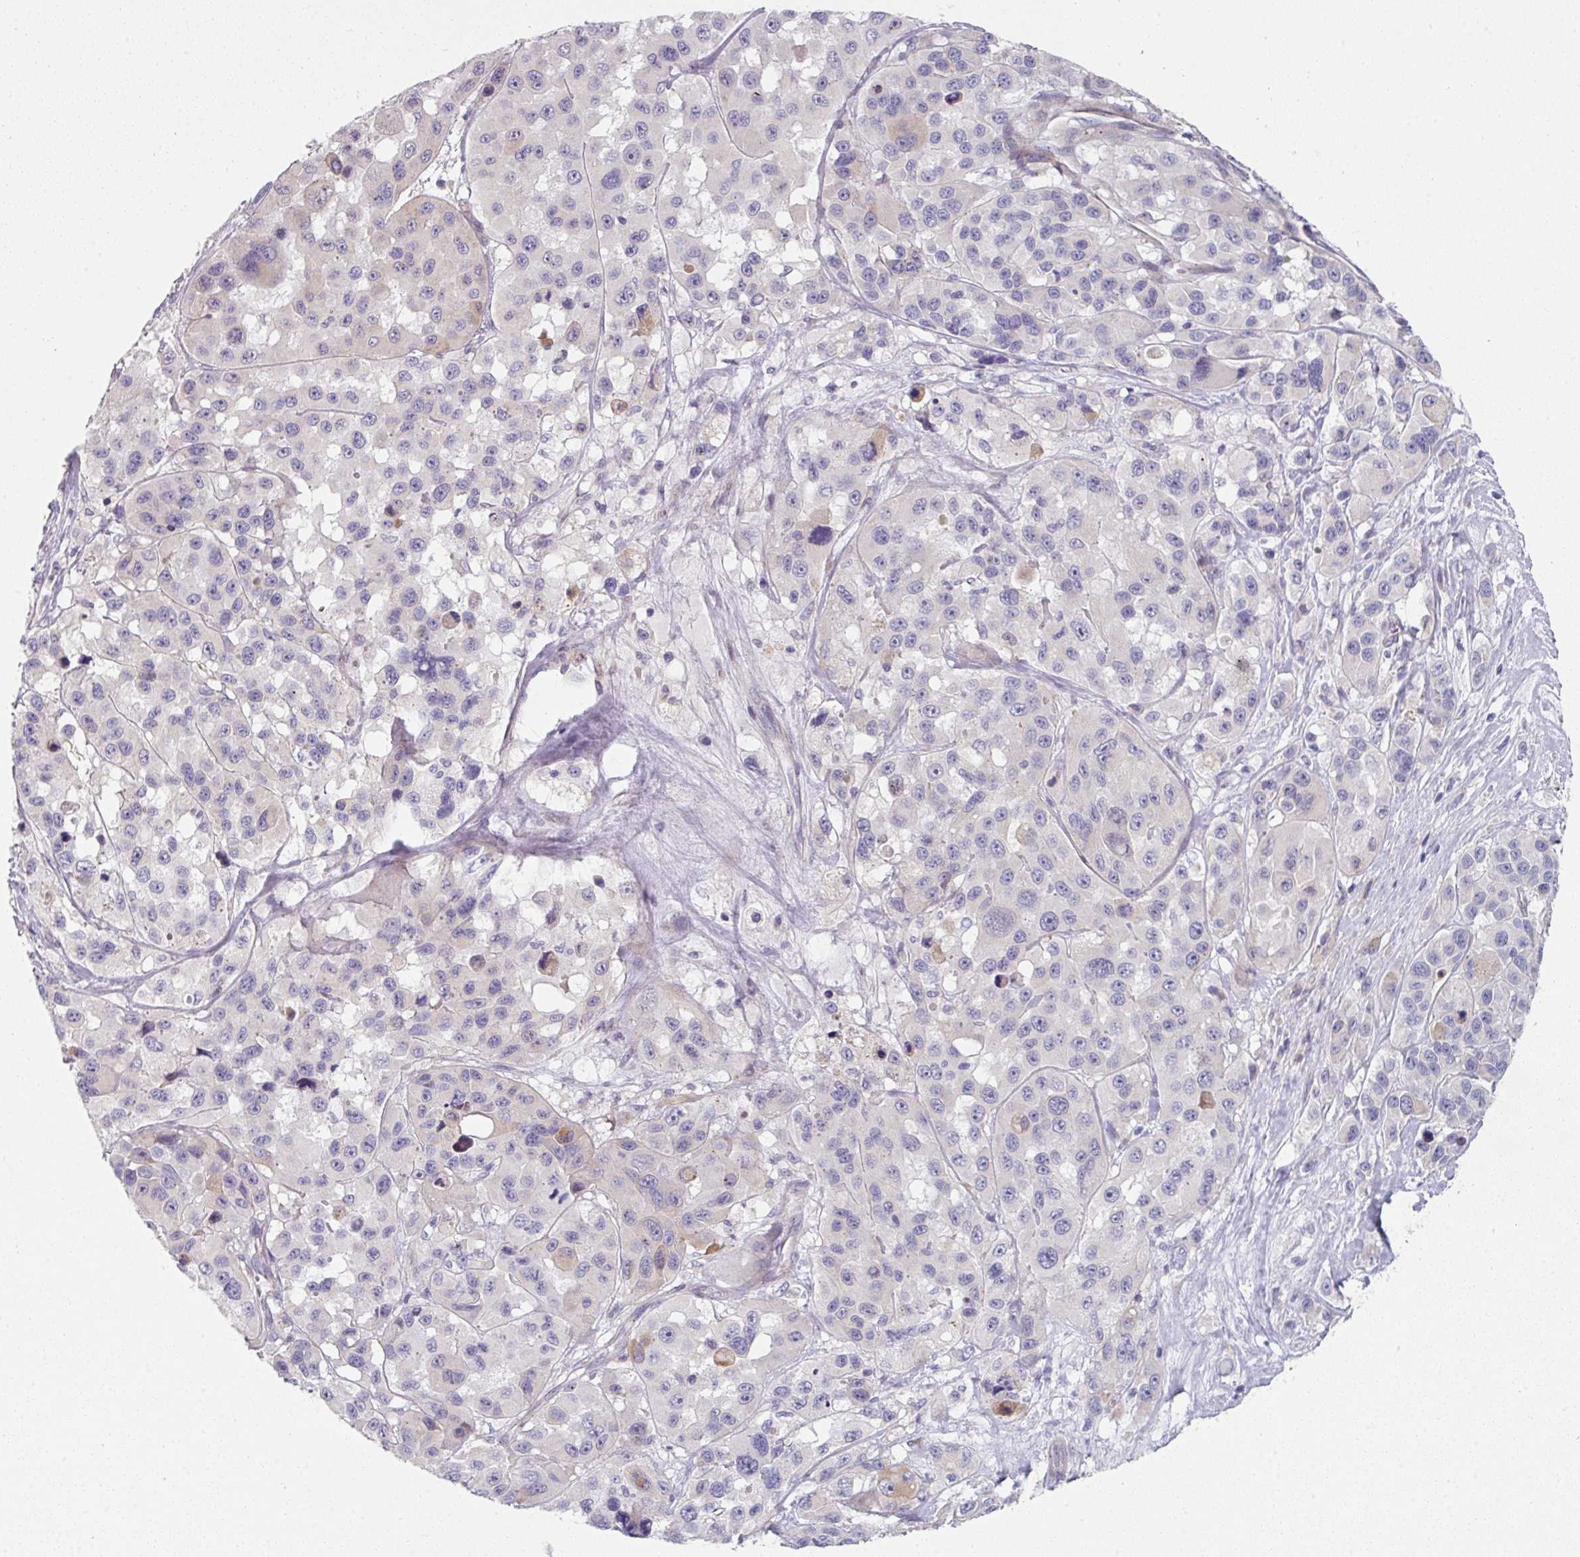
{"staining": {"intensity": "weak", "quantity": "<25%", "location": "cytoplasmic/membranous"}, "tissue": "melanoma", "cell_type": "Tumor cells", "image_type": "cancer", "snomed": [{"axis": "morphology", "description": "Malignant melanoma, Metastatic site"}, {"axis": "topography", "description": "Lymph node"}], "caption": "IHC histopathology image of neoplastic tissue: human melanoma stained with DAB reveals no significant protein expression in tumor cells.", "gene": "WSB2", "patient": {"sex": "female", "age": 65}}